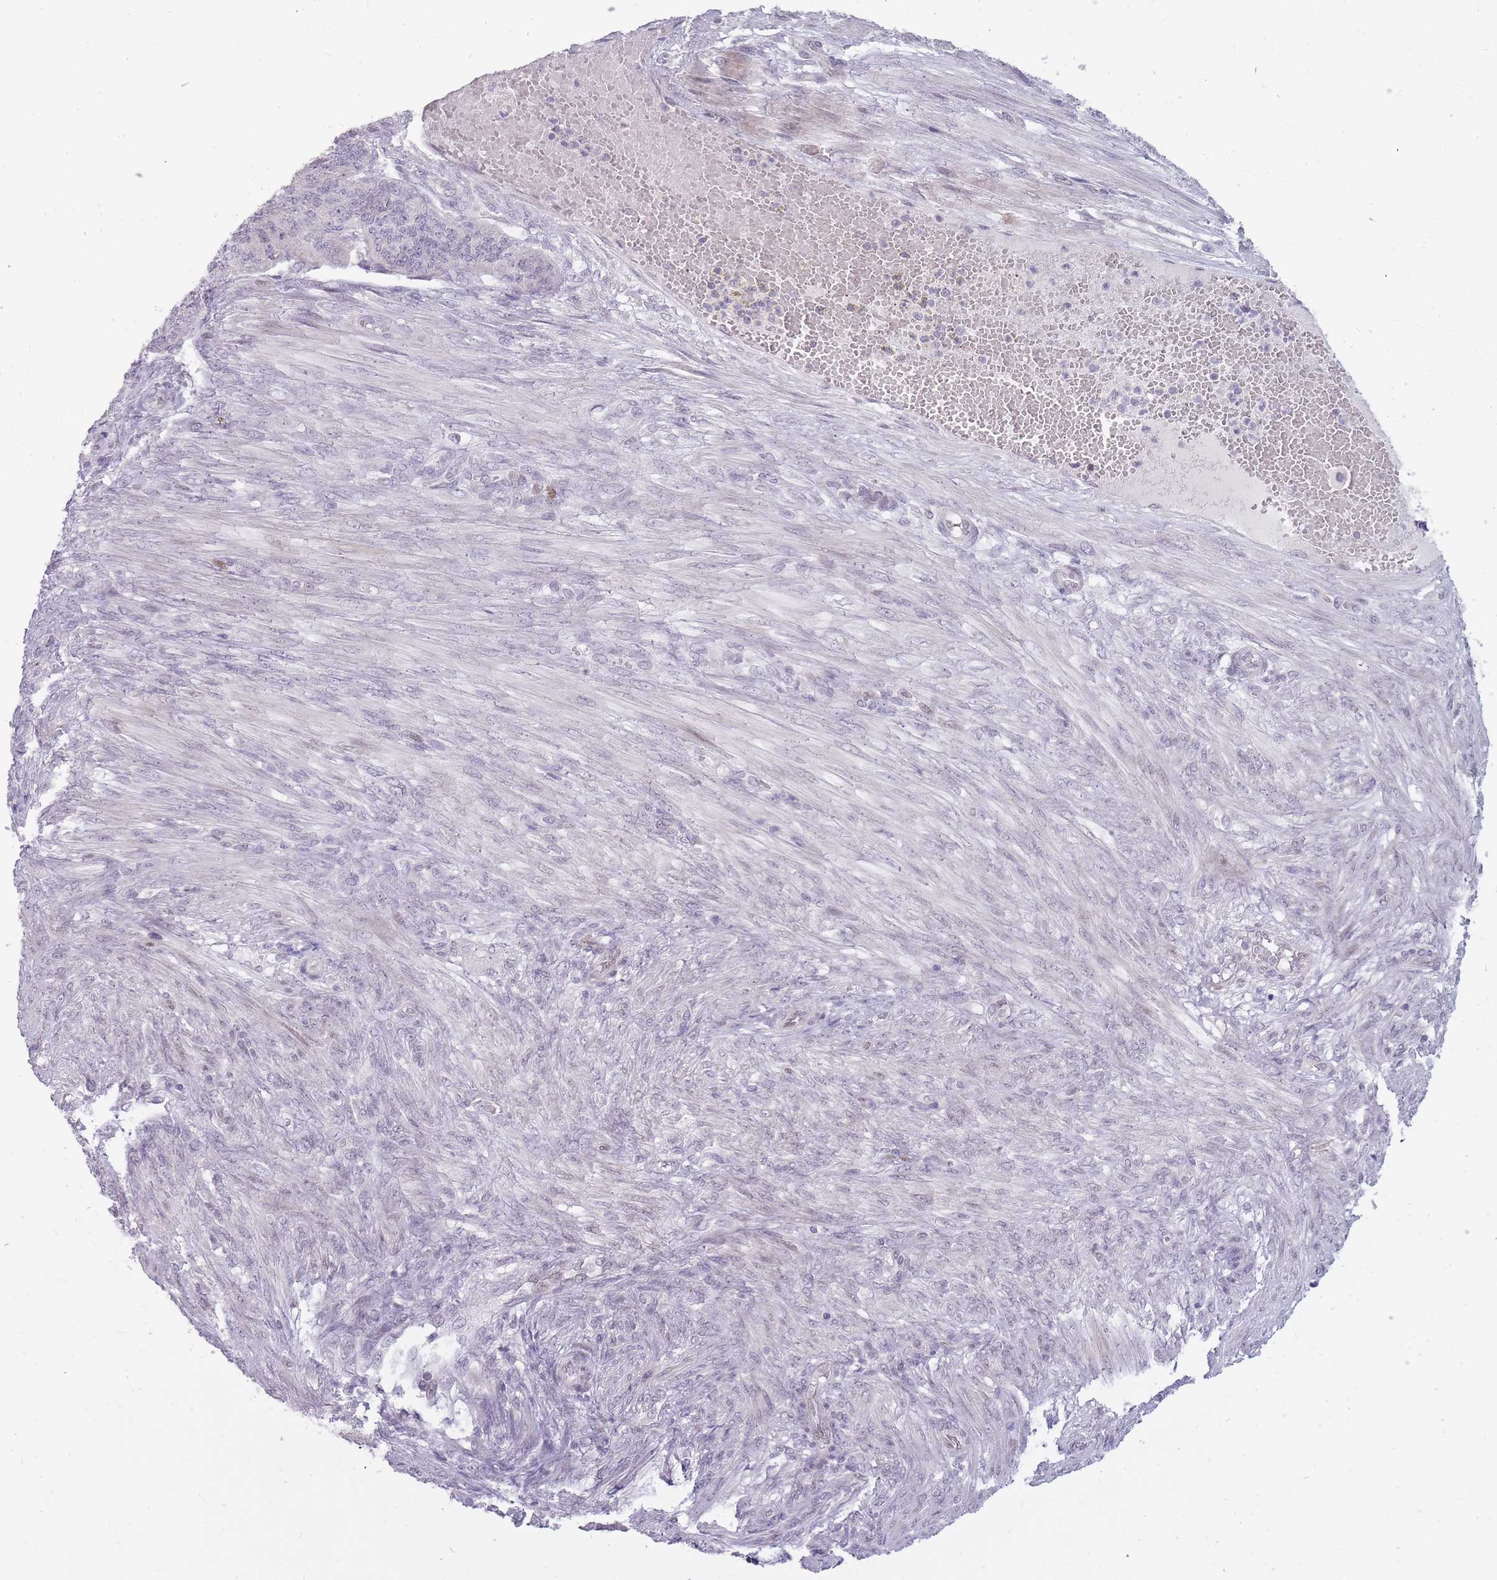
{"staining": {"intensity": "weak", "quantity": "<25%", "location": "nuclear"}, "tissue": "endometrial cancer", "cell_type": "Tumor cells", "image_type": "cancer", "snomed": [{"axis": "morphology", "description": "Adenocarcinoma, NOS"}, {"axis": "topography", "description": "Endometrium"}], "caption": "Endometrial cancer stained for a protein using immunohistochemistry (IHC) displays no positivity tumor cells.", "gene": "POMZP3", "patient": {"sex": "female", "age": 32}}